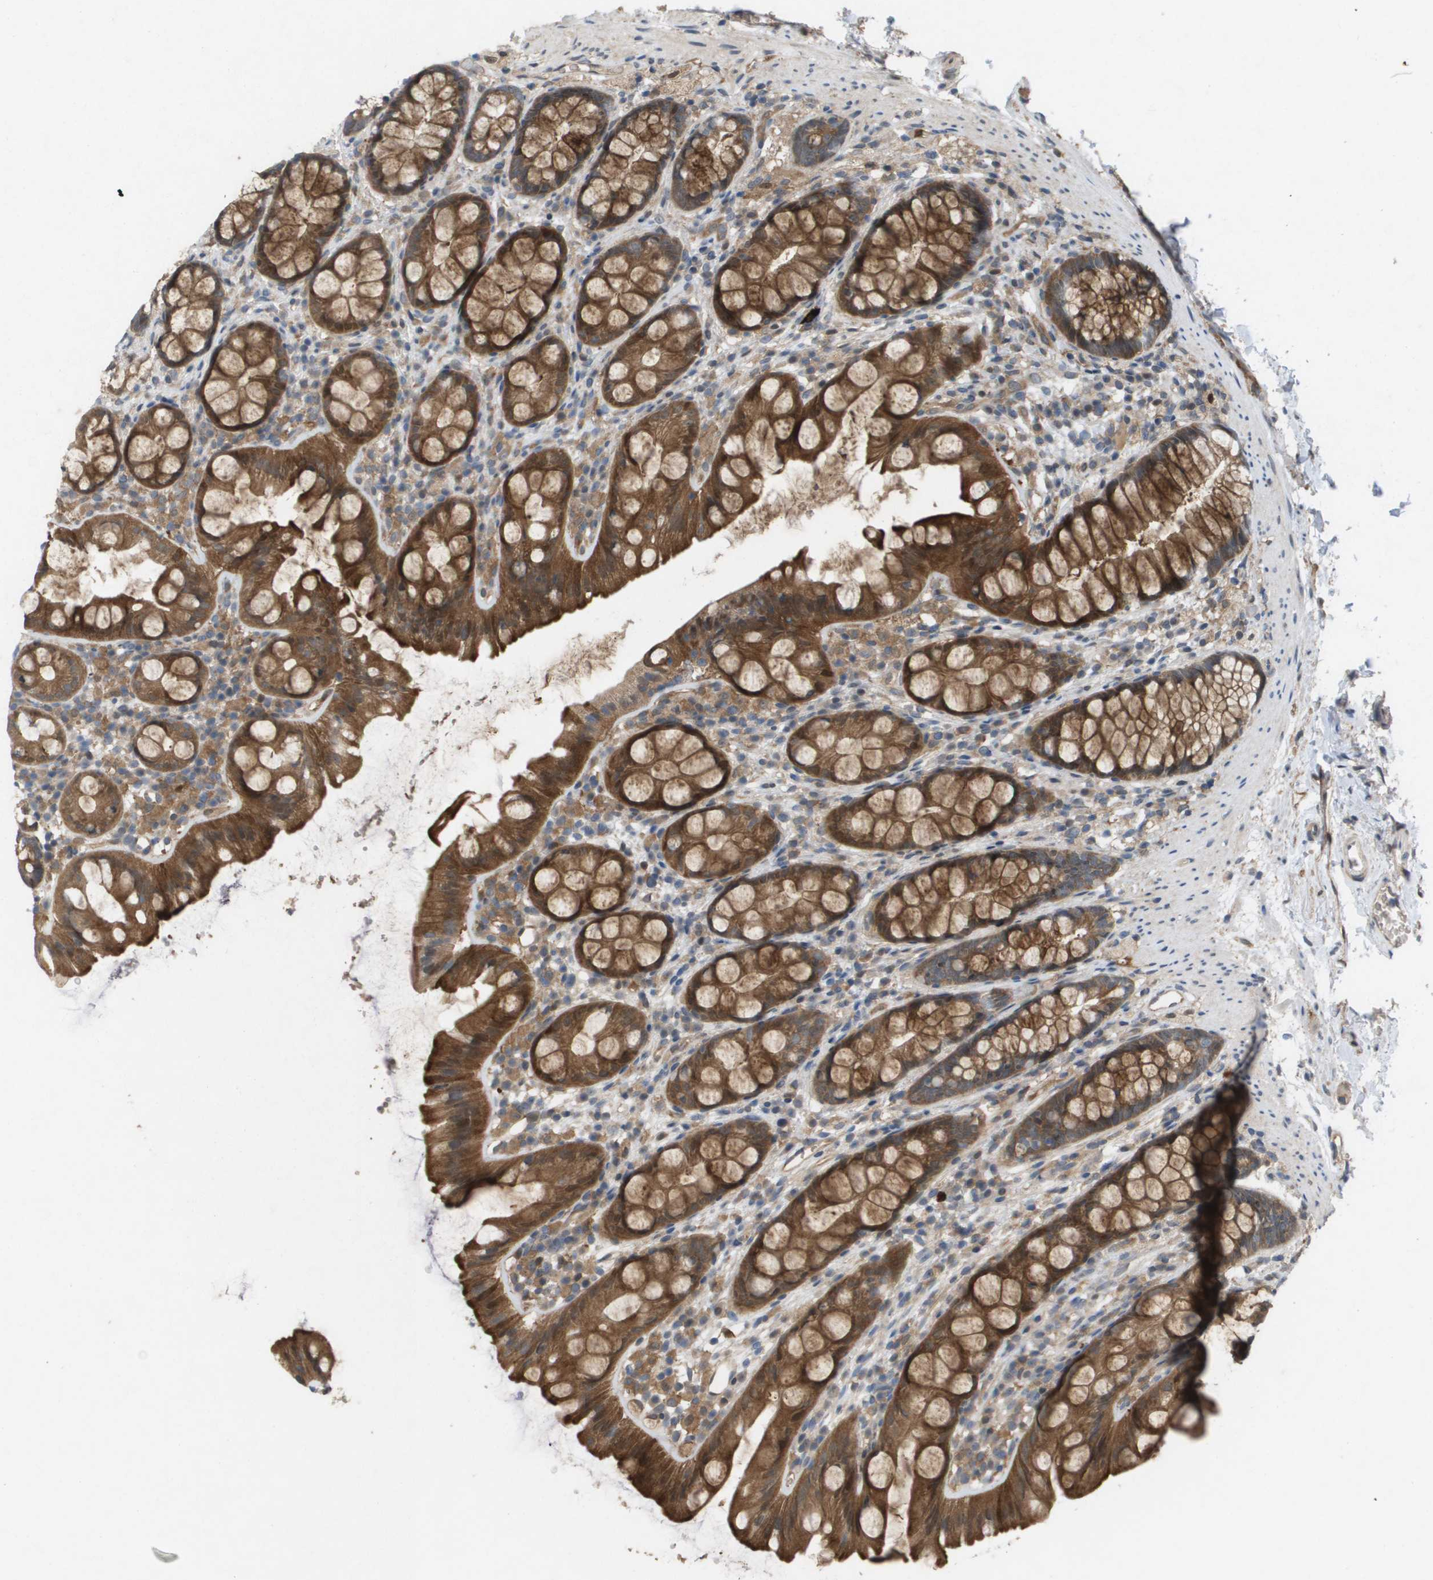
{"staining": {"intensity": "strong", "quantity": ">75%", "location": "cytoplasmic/membranous"}, "tissue": "rectum", "cell_type": "Glandular cells", "image_type": "normal", "snomed": [{"axis": "morphology", "description": "Normal tissue, NOS"}, {"axis": "topography", "description": "Rectum"}], "caption": "IHC (DAB (3,3'-diaminobenzidine)) staining of normal human rectum demonstrates strong cytoplasmic/membranous protein positivity in about >75% of glandular cells. (Stains: DAB in brown, nuclei in blue, Microscopy: brightfield microscopy at high magnification).", "gene": "PALD1", "patient": {"sex": "female", "age": 65}}